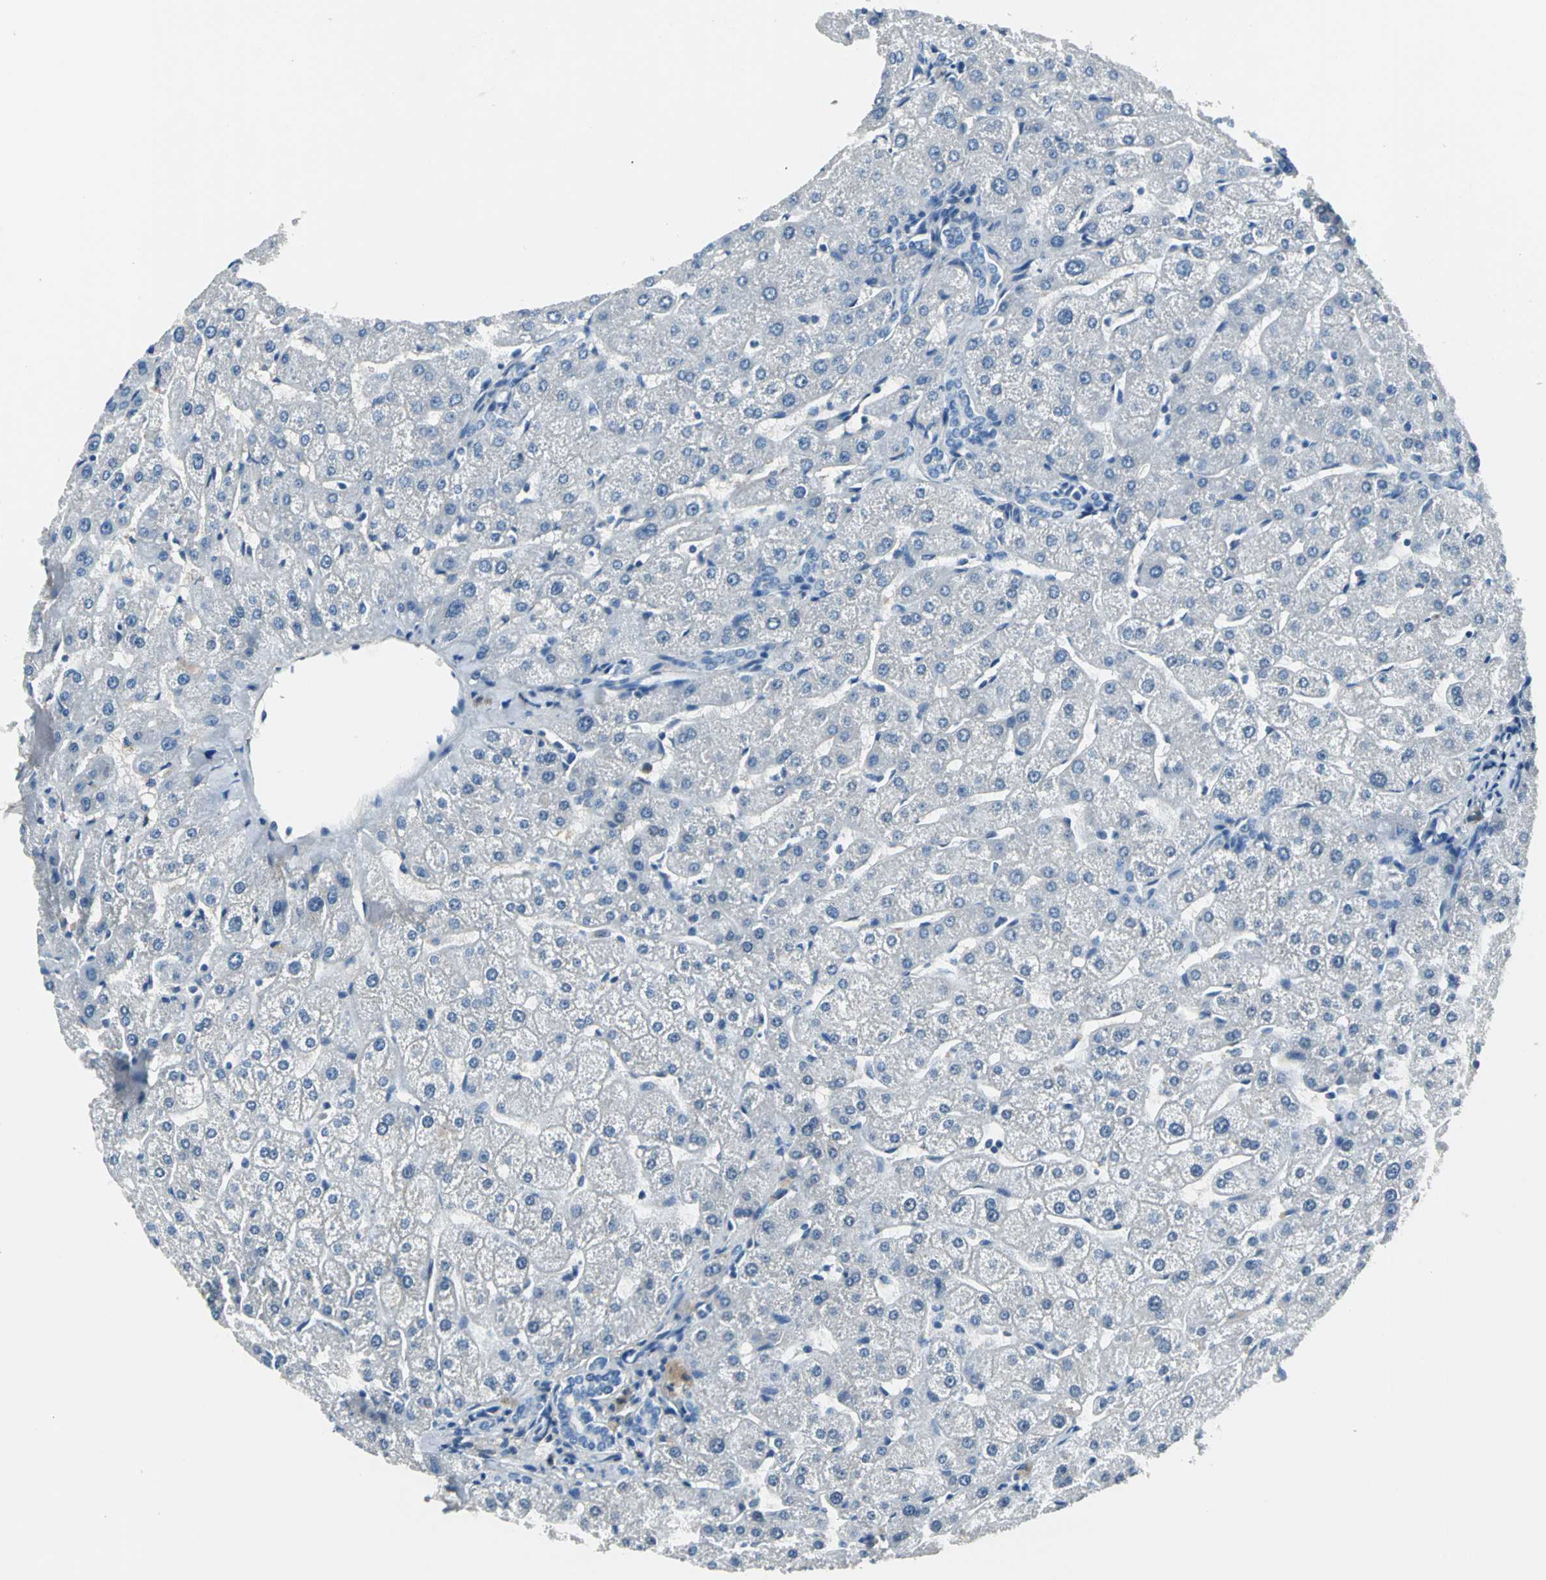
{"staining": {"intensity": "negative", "quantity": "none", "location": "none"}, "tissue": "liver", "cell_type": "Cholangiocytes", "image_type": "normal", "snomed": [{"axis": "morphology", "description": "Normal tissue, NOS"}, {"axis": "topography", "description": "Liver"}], "caption": "DAB immunohistochemical staining of unremarkable liver demonstrates no significant staining in cholangiocytes. (DAB (3,3'-diaminobenzidine) immunohistochemistry (IHC) visualized using brightfield microscopy, high magnification).", "gene": "ZNF415", "patient": {"sex": "male", "age": 67}}